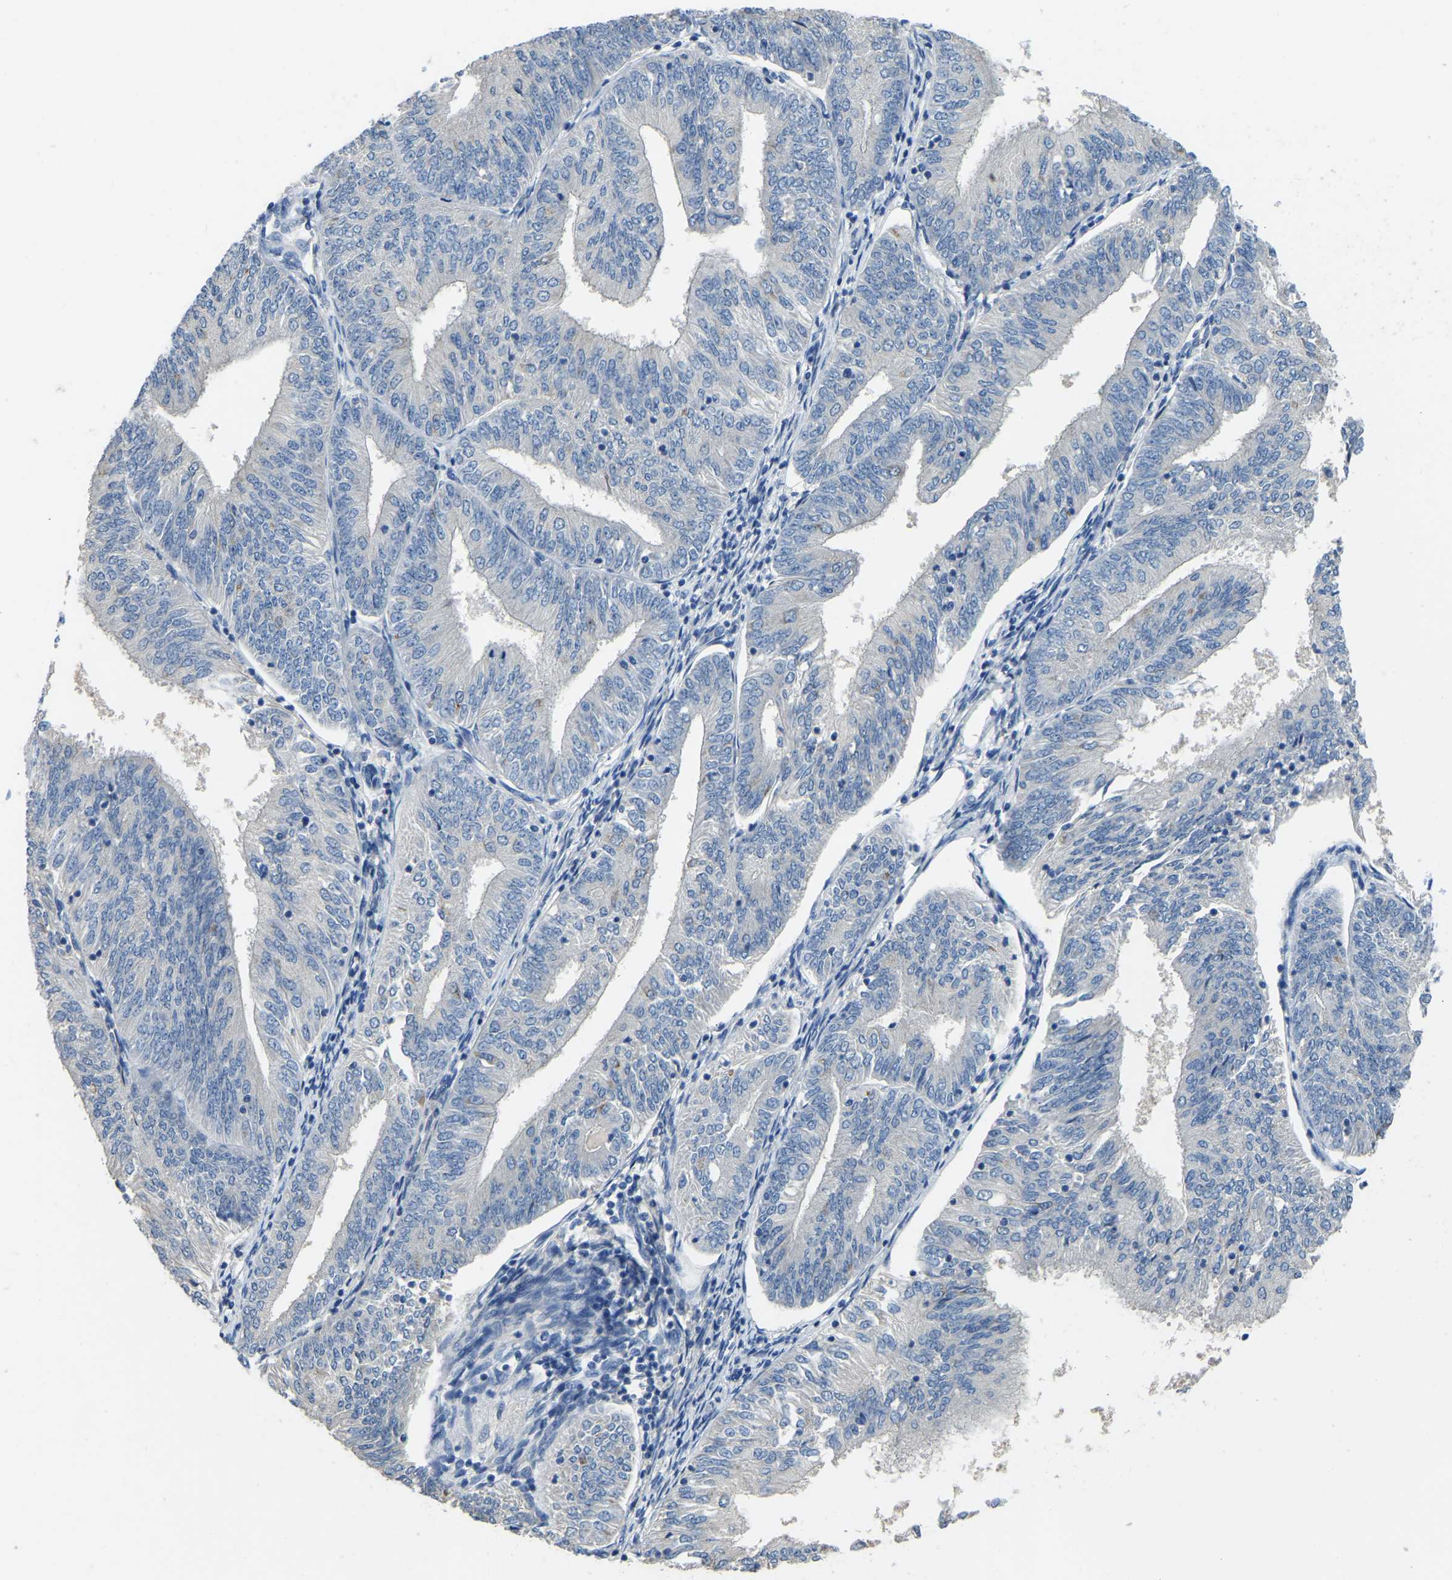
{"staining": {"intensity": "negative", "quantity": "none", "location": "none"}, "tissue": "endometrial cancer", "cell_type": "Tumor cells", "image_type": "cancer", "snomed": [{"axis": "morphology", "description": "Adenocarcinoma, NOS"}, {"axis": "topography", "description": "Endometrium"}], "caption": "Endometrial adenocarcinoma was stained to show a protein in brown. There is no significant staining in tumor cells.", "gene": "HIGD2B", "patient": {"sex": "female", "age": 58}}